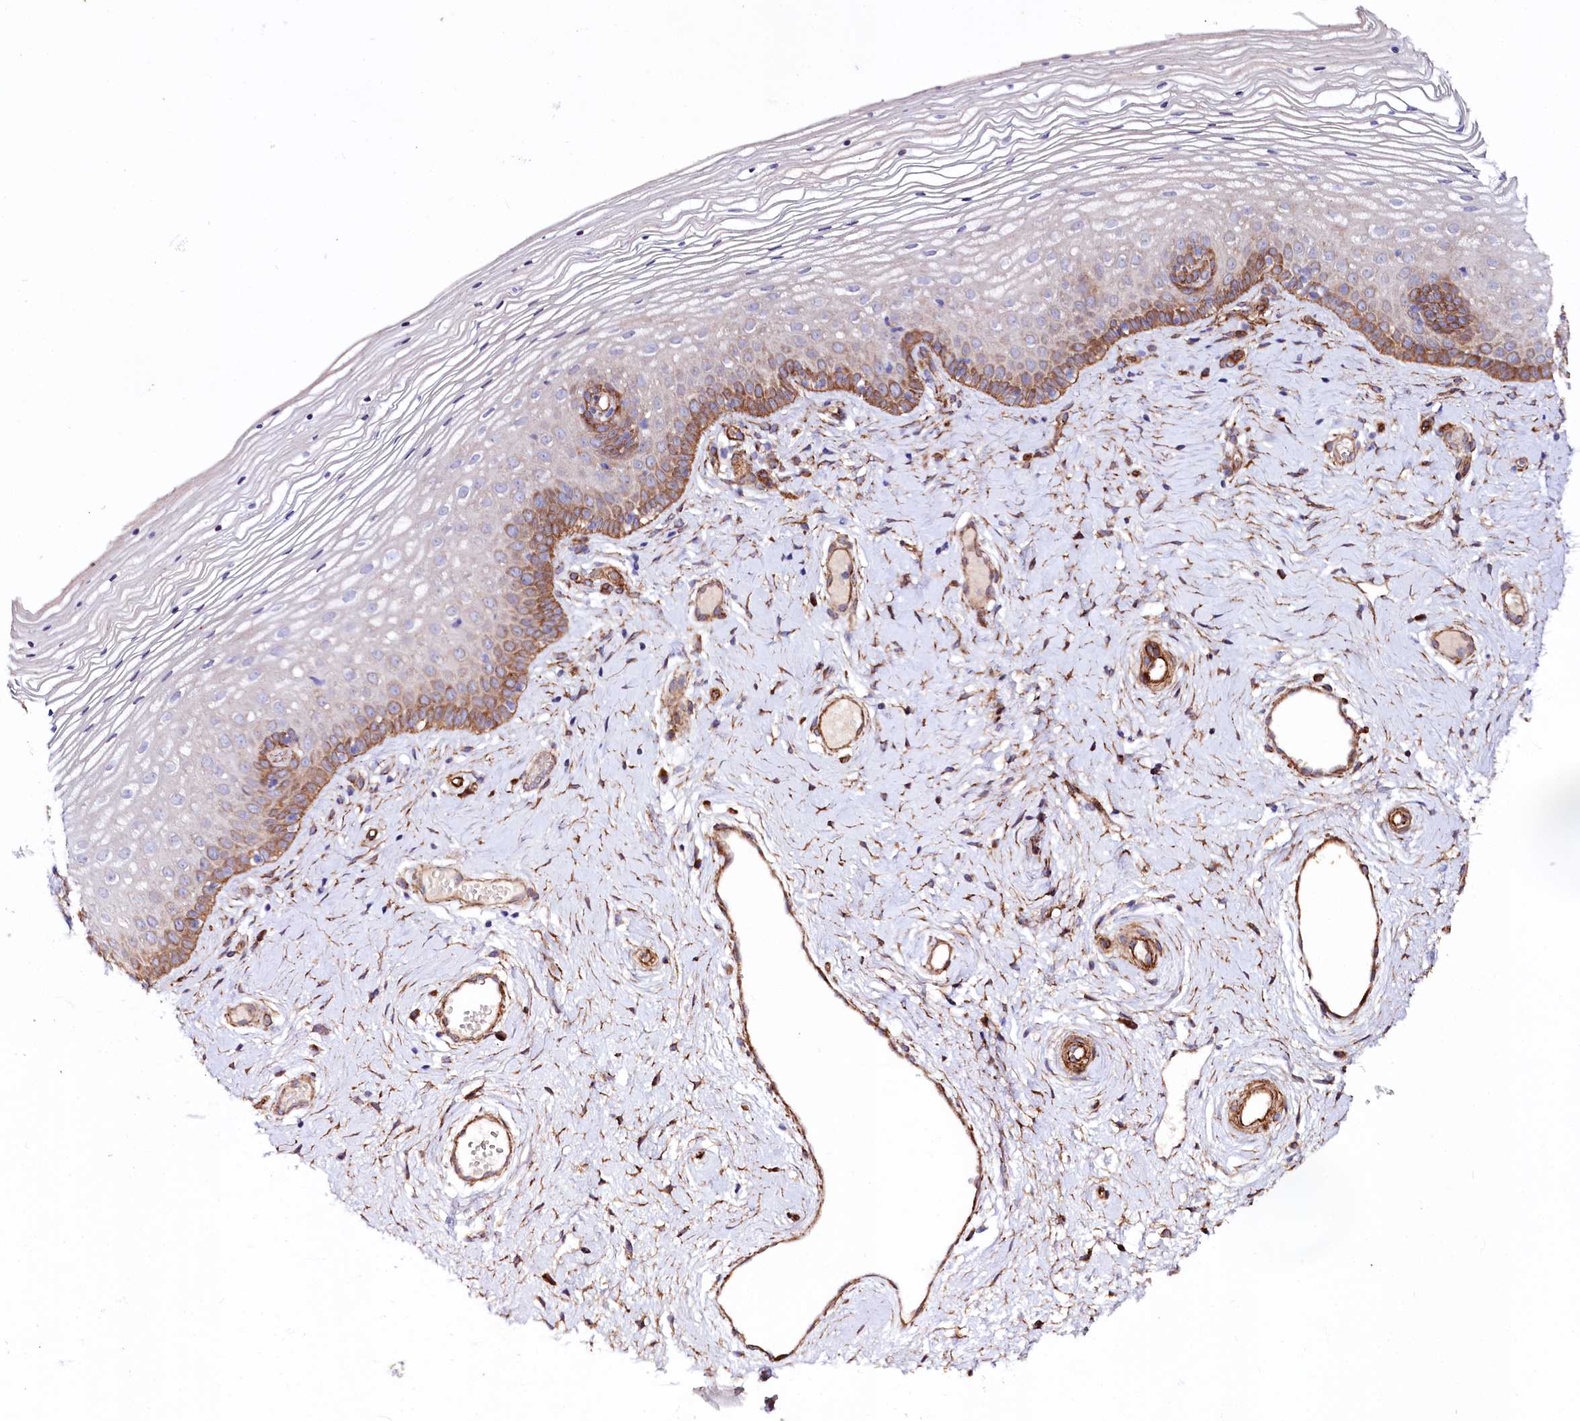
{"staining": {"intensity": "strong", "quantity": "<25%", "location": "cytoplasmic/membranous"}, "tissue": "vagina", "cell_type": "Squamous epithelial cells", "image_type": "normal", "snomed": [{"axis": "morphology", "description": "Normal tissue, NOS"}, {"axis": "topography", "description": "Vagina"}], "caption": "This micrograph demonstrates IHC staining of unremarkable human vagina, with medium strong cytoplasmic/membranous staining in approximately <25% of squamous epithelial cells.", "gene": "SPATS2", "patient": {"sex": "female", "age": 46}}